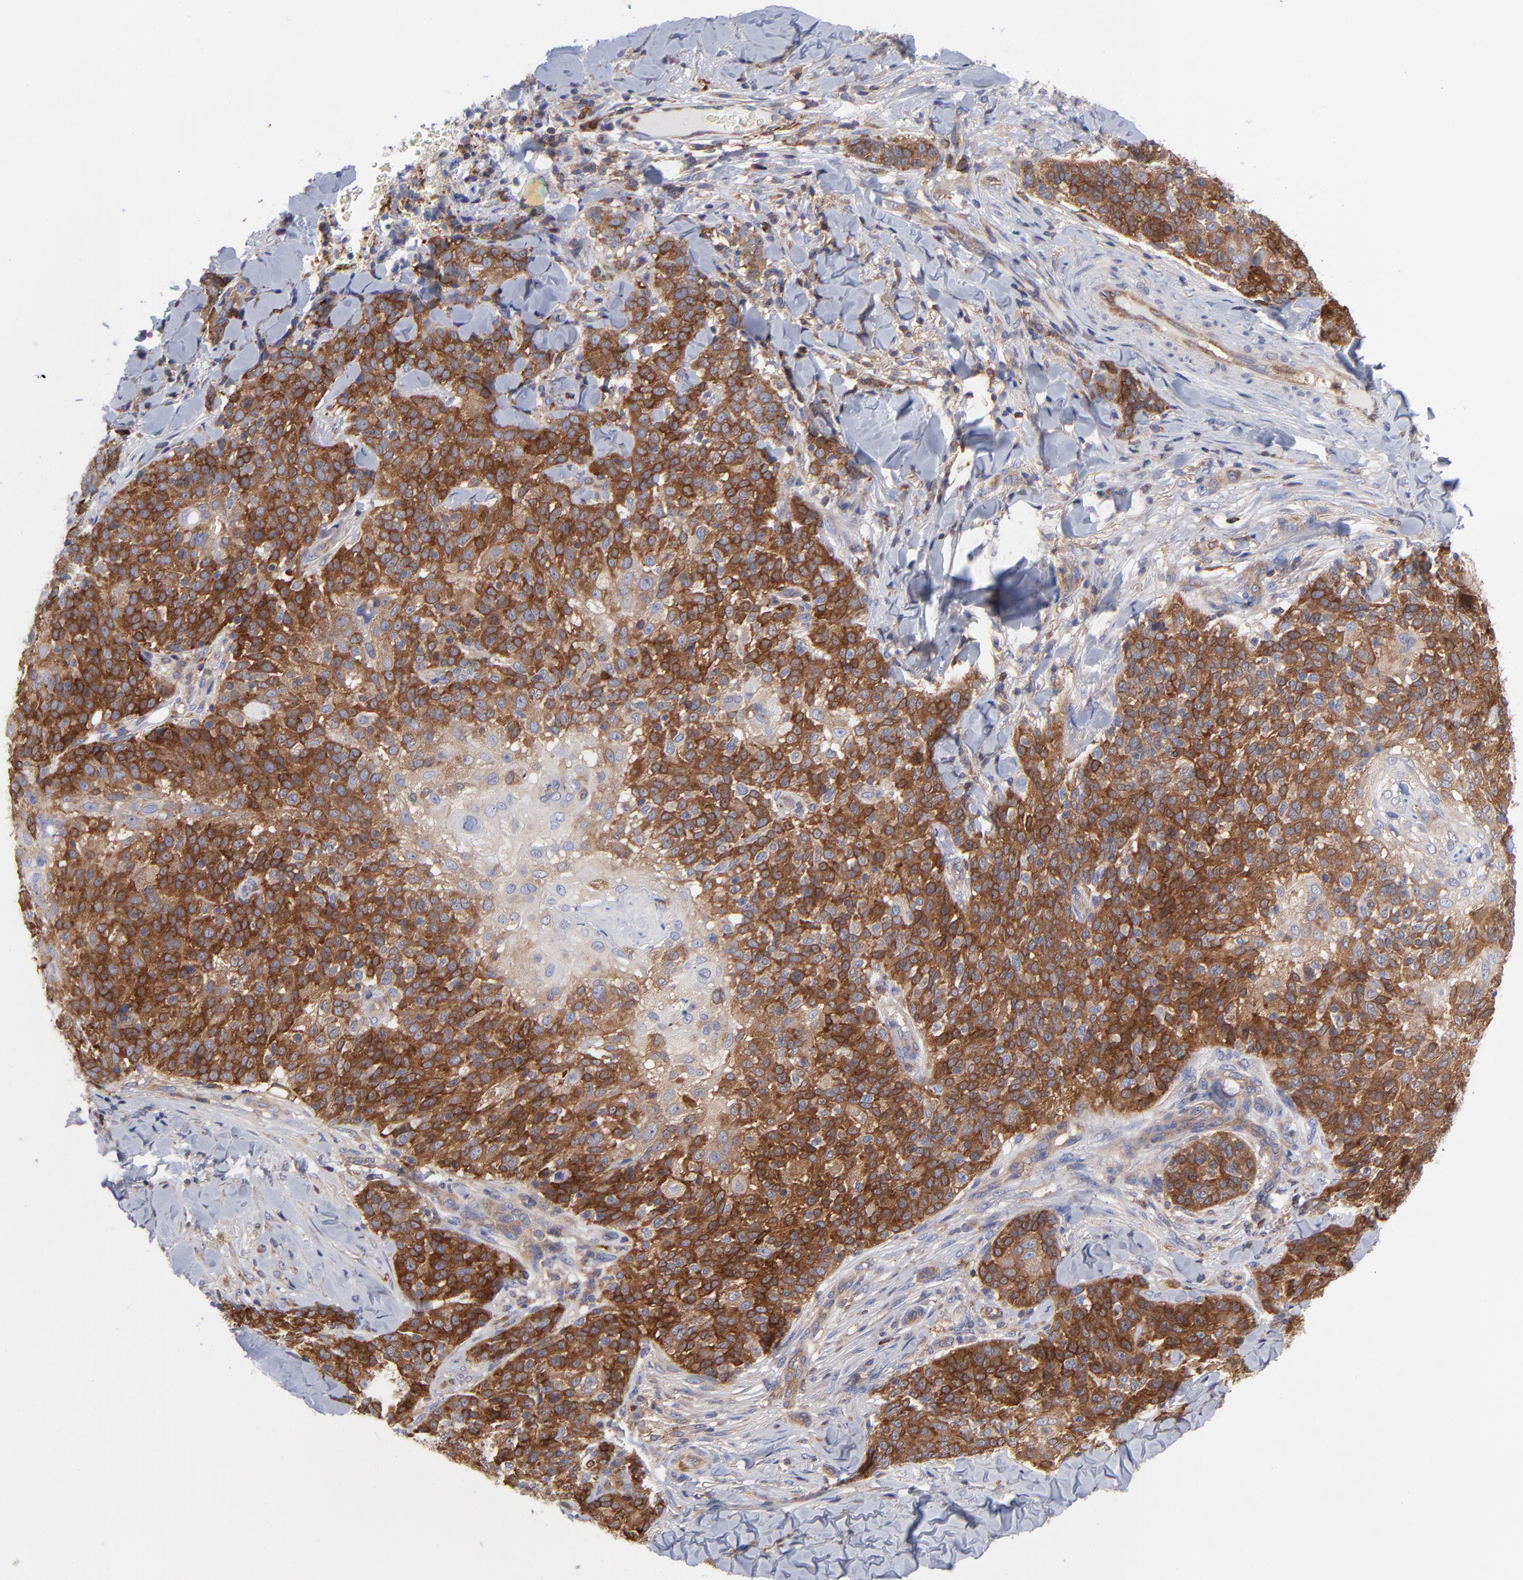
{"staining": {"intensity": "moderate", "quantity": ">75%", "location": "cytoplasmic/membranous,nuclear"}, "tissue": "skin cancer", "cell_type": "Tumor cells", "image_type": "cancer", "snomed": [{"axis": "morphology", "description": "Normal tissue, NOS"}, {"axis": "morphology", "description": "Squamous cell carcinoma, NOS"}, {"axis": "topography", "description": "Skin"}], "caption": "Immunohistochemical staining of human skin cancer (squamous cell carcinoma) demonstrates medium levels of moderate cytoplasmic/membranous and nuclear expression in about >75% of tumor cells. The staining is performed using DAB brown chromogen to label protein expression. The nuclei are counter-stained blue using hematoxylin.", "gene": "NFKBIA", "patient": {"sex": "female", "age": 83}}